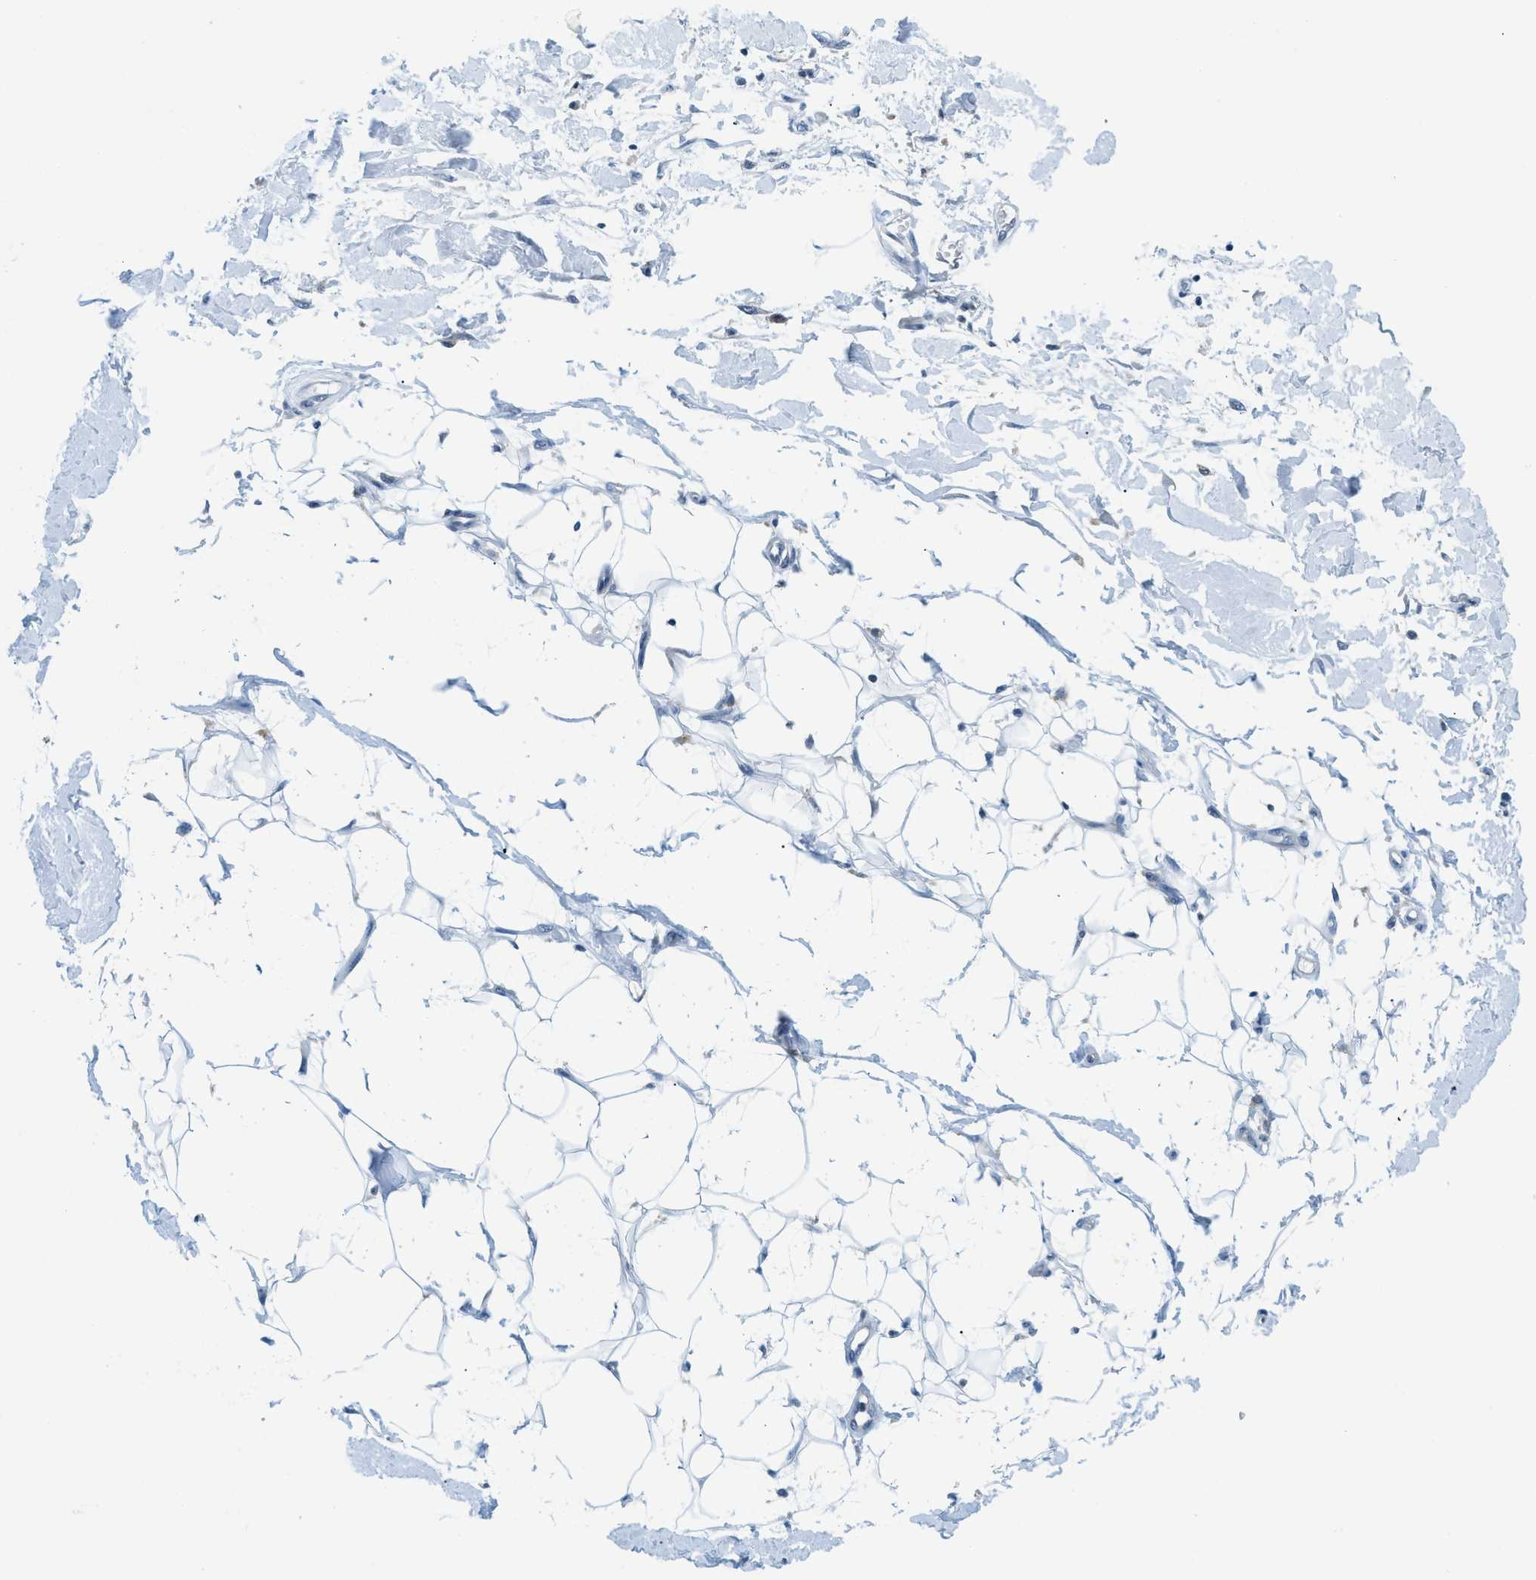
{"staining": {"intensity": "negative", "quantity": "none", "location": "none"}, "tissue": "adipose tissue", "cell_type": "Adipocytes", "image_type": "normal", "snomed": [{"axis": "morphology", "description": "Normal tissue, NOS"}, {"axis": "morphology", "description": "Squamous cell carcinoma, NOS"}, {"axis": "topography", "description": "Skin"}, {"axis": "topography", "description": "Peripheral nerve tissue"}], "caption": "This is an immunohistochemistry (IHC) photomicrograph of normal adipose tissue. There is no positivity in adipocytes.", "gene": "UVRAG", "patient": {"sex": "male", "age": 83}}